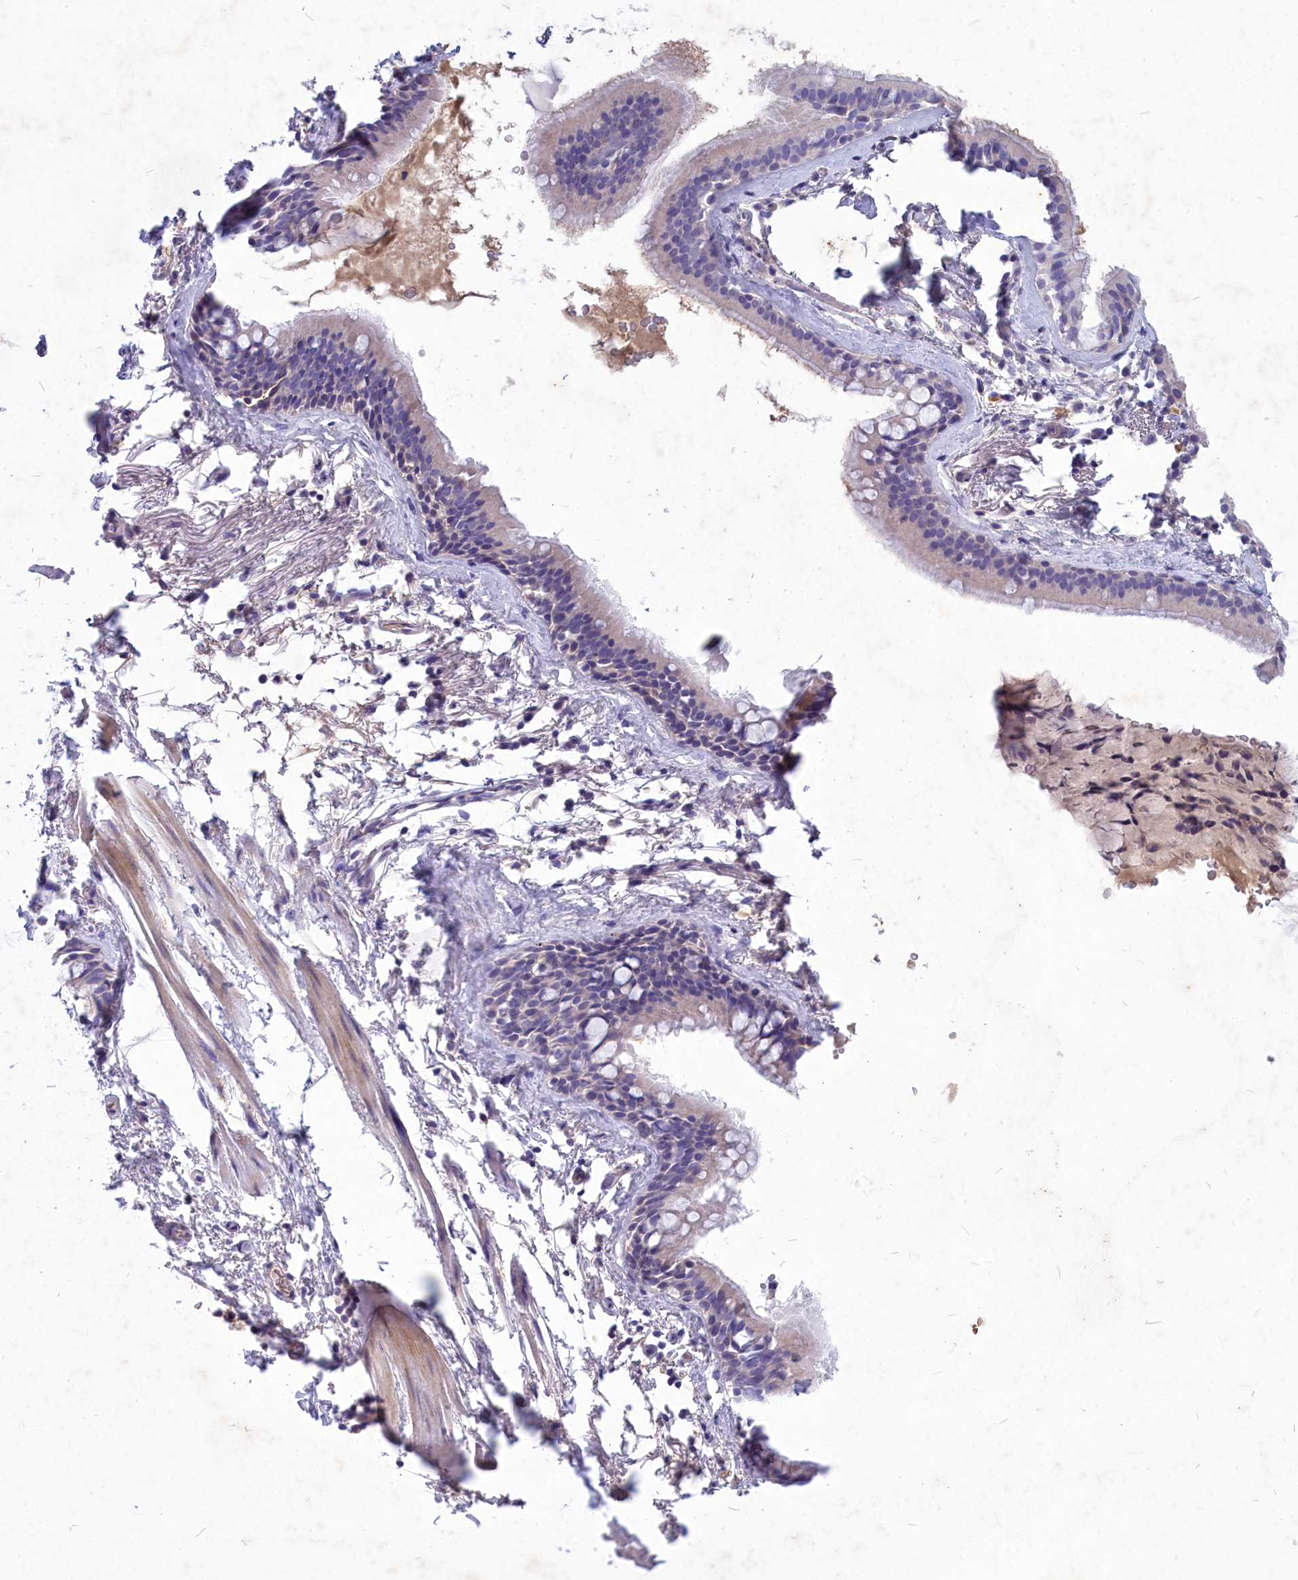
{"staining": {"intensity": "negative", "quantity": "none", "location": "none"}, "tissue": "adipose tissue", "cell_type": "Adipocytes", "image_type": "normal", "snomed": [{"axis": "morphology", "description": "Normal tissue, NOS"}, {"axis": "topography", "description": "Lymph node"}, {"axis": "topography", "description": "Bronchus"}], "caption": "High magnification brightfield microscopy of normal adipose tissue stained with DAB (3,3'-diaminobenzidine) (brown) and counterstained with hematoxylin (blue): adipocytes show no significant expression. (Immunohistochemistry, brightfield microscopy, high magnification).", "gene": "DEFB119", "patient": {"sex": "male", "age": 63}}